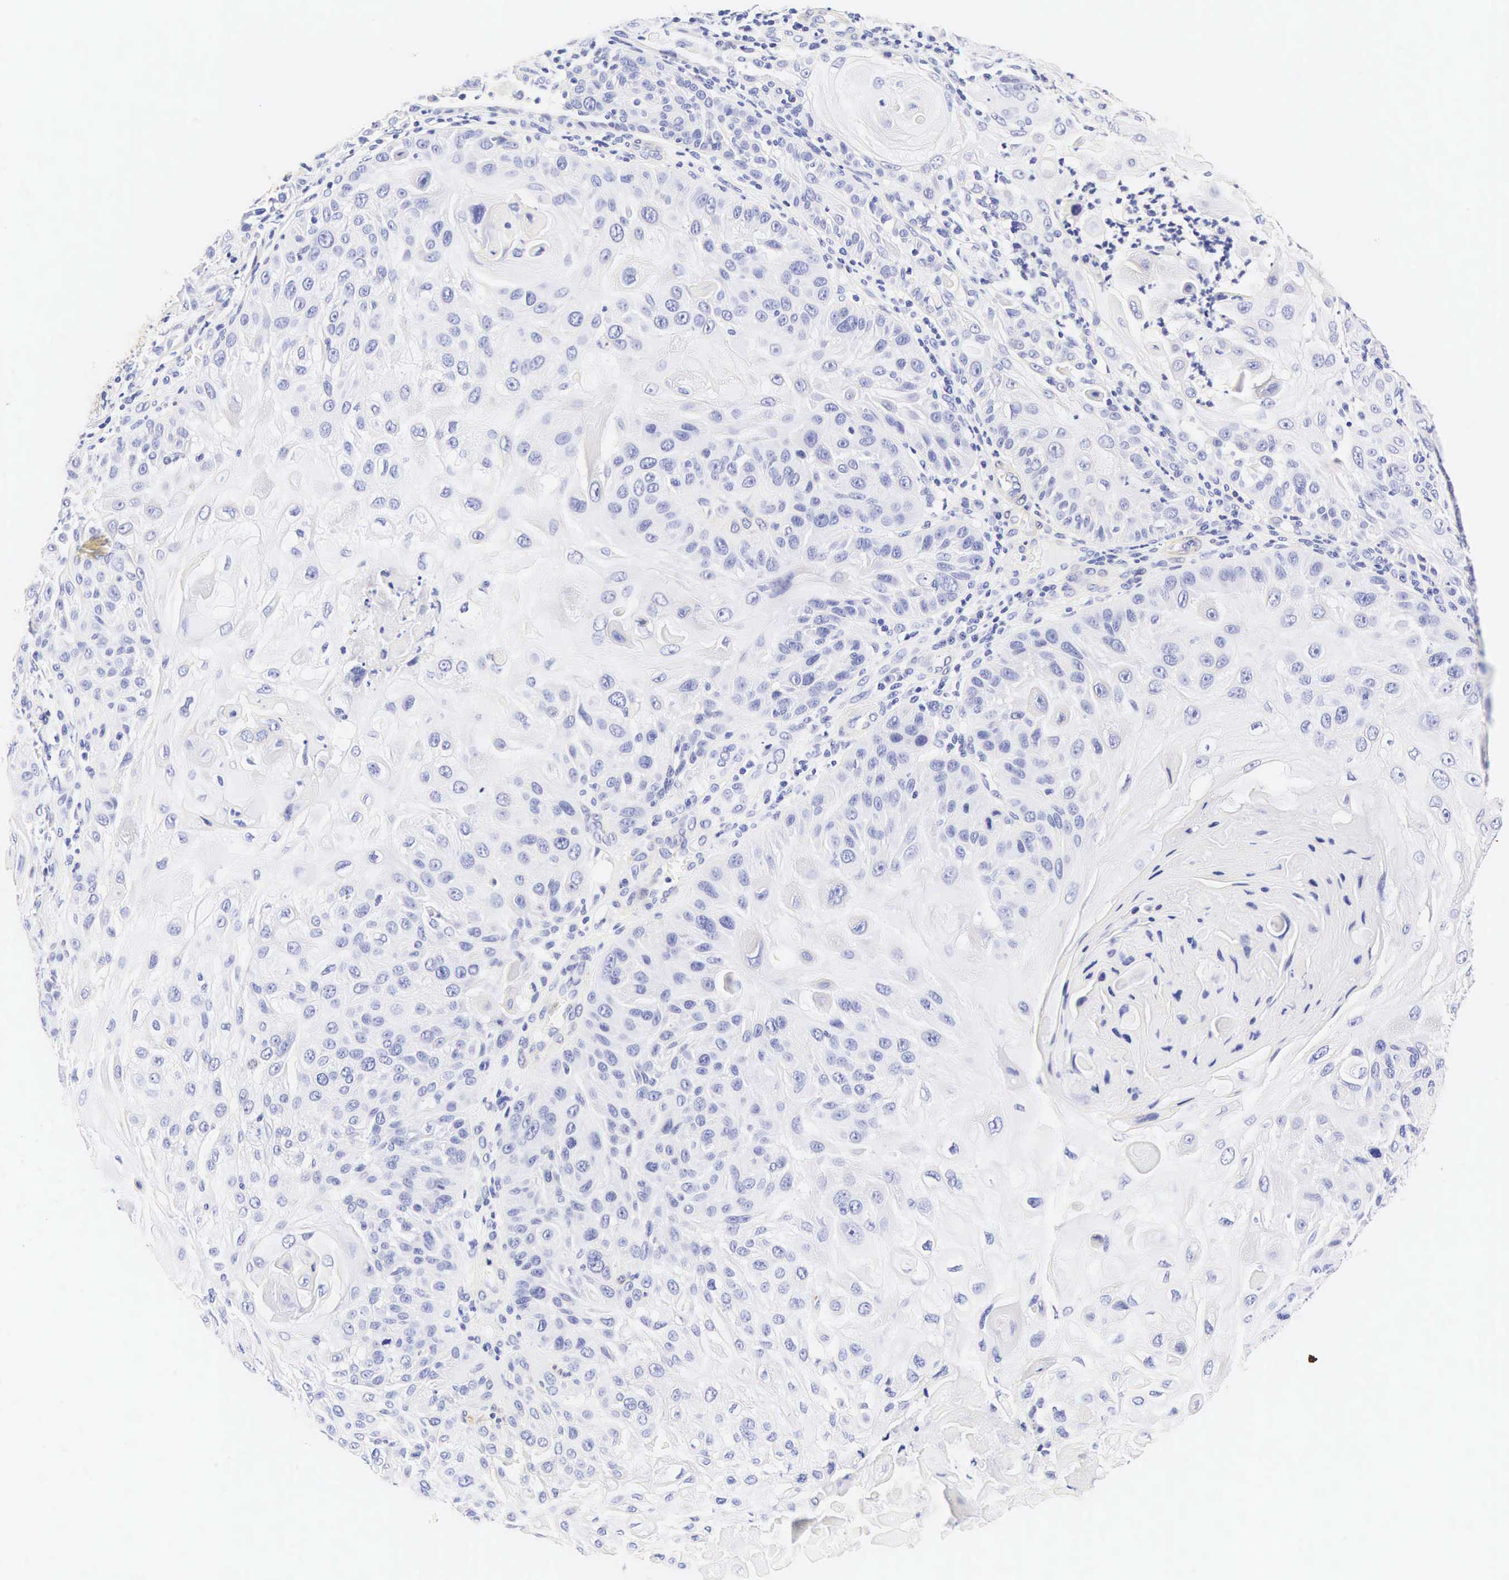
{"staining": {"intensity": "negative", "quantity": "none", "location": "none"}, "tissue": "skin cancer", "cell_type": "Tumor cells", "image_type": "cancer", "snomed": [{"axis": "morphology", "description": "Squamous cell carcinoma, NOS"}, {"axis": "topography", "description": "Skin"}], "caption": "Tumor cells are negative for brown protein staining in squamous cell carcinoma (skin).", "gene": "CNN1", "patient": {"sex": "female", "age": 89}}